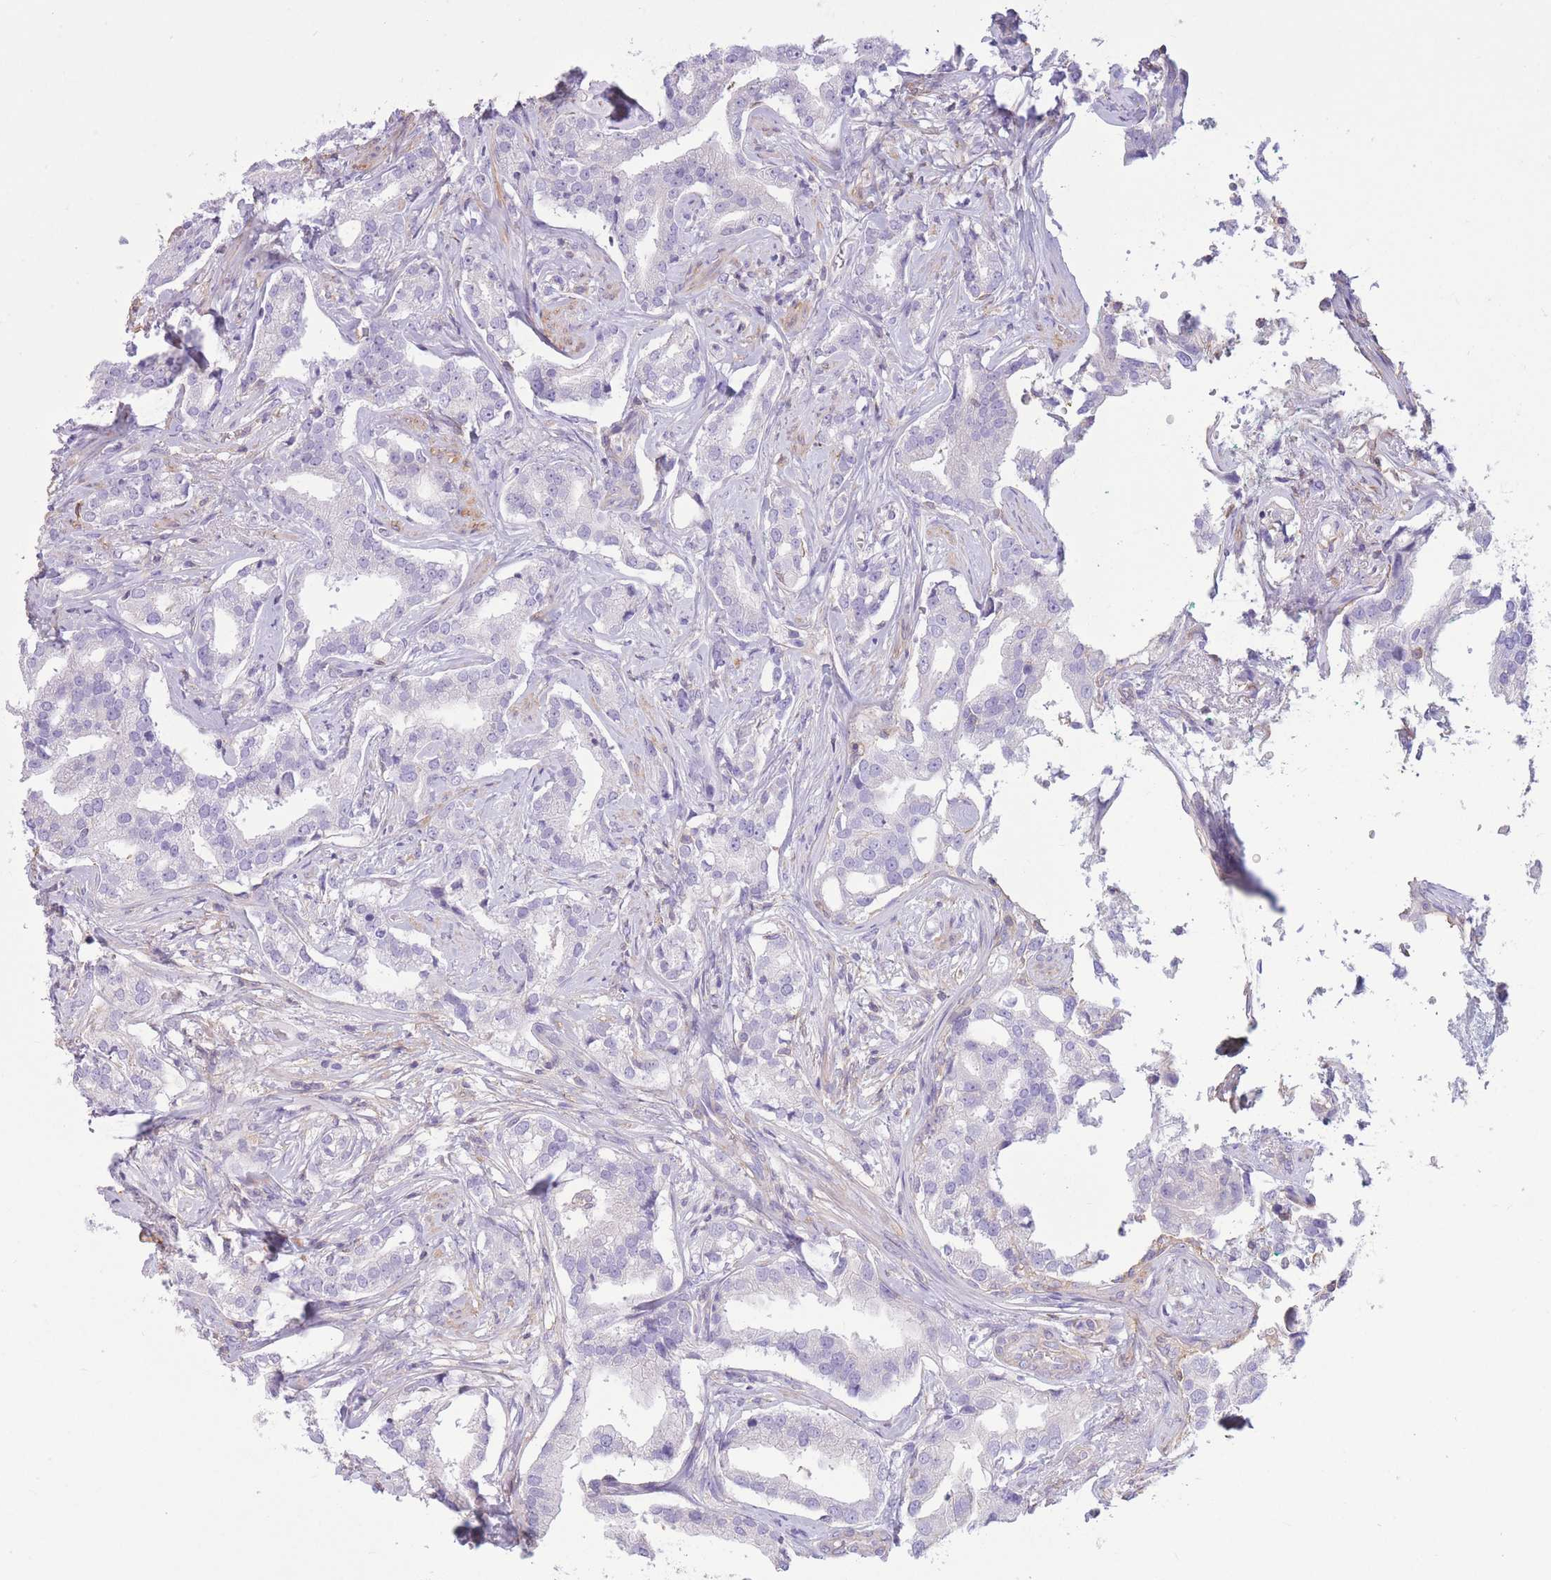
{"staining": {"intensity": "negative", "quantity": "none", "location": "none"}, "tissue": "prostate cancer", "cell_type": "Tumor cells", "image_type": "cancer", "snomed": [{"axis": "morphology", "description": "Adenocarcinoma, High grade"}, {"axis": "topography", "description": "Prostate"}], "caption": "High power microscopy micrograph of an immunohistochemistry (IHC) image of prostate high-grade adenocarcinoma, revealing no significant positivity in tumor cells. (DAB immunohistochemistry, high magnification).", "gene": "PDHA1", "patient": {"sex": "male", "age": 67}}